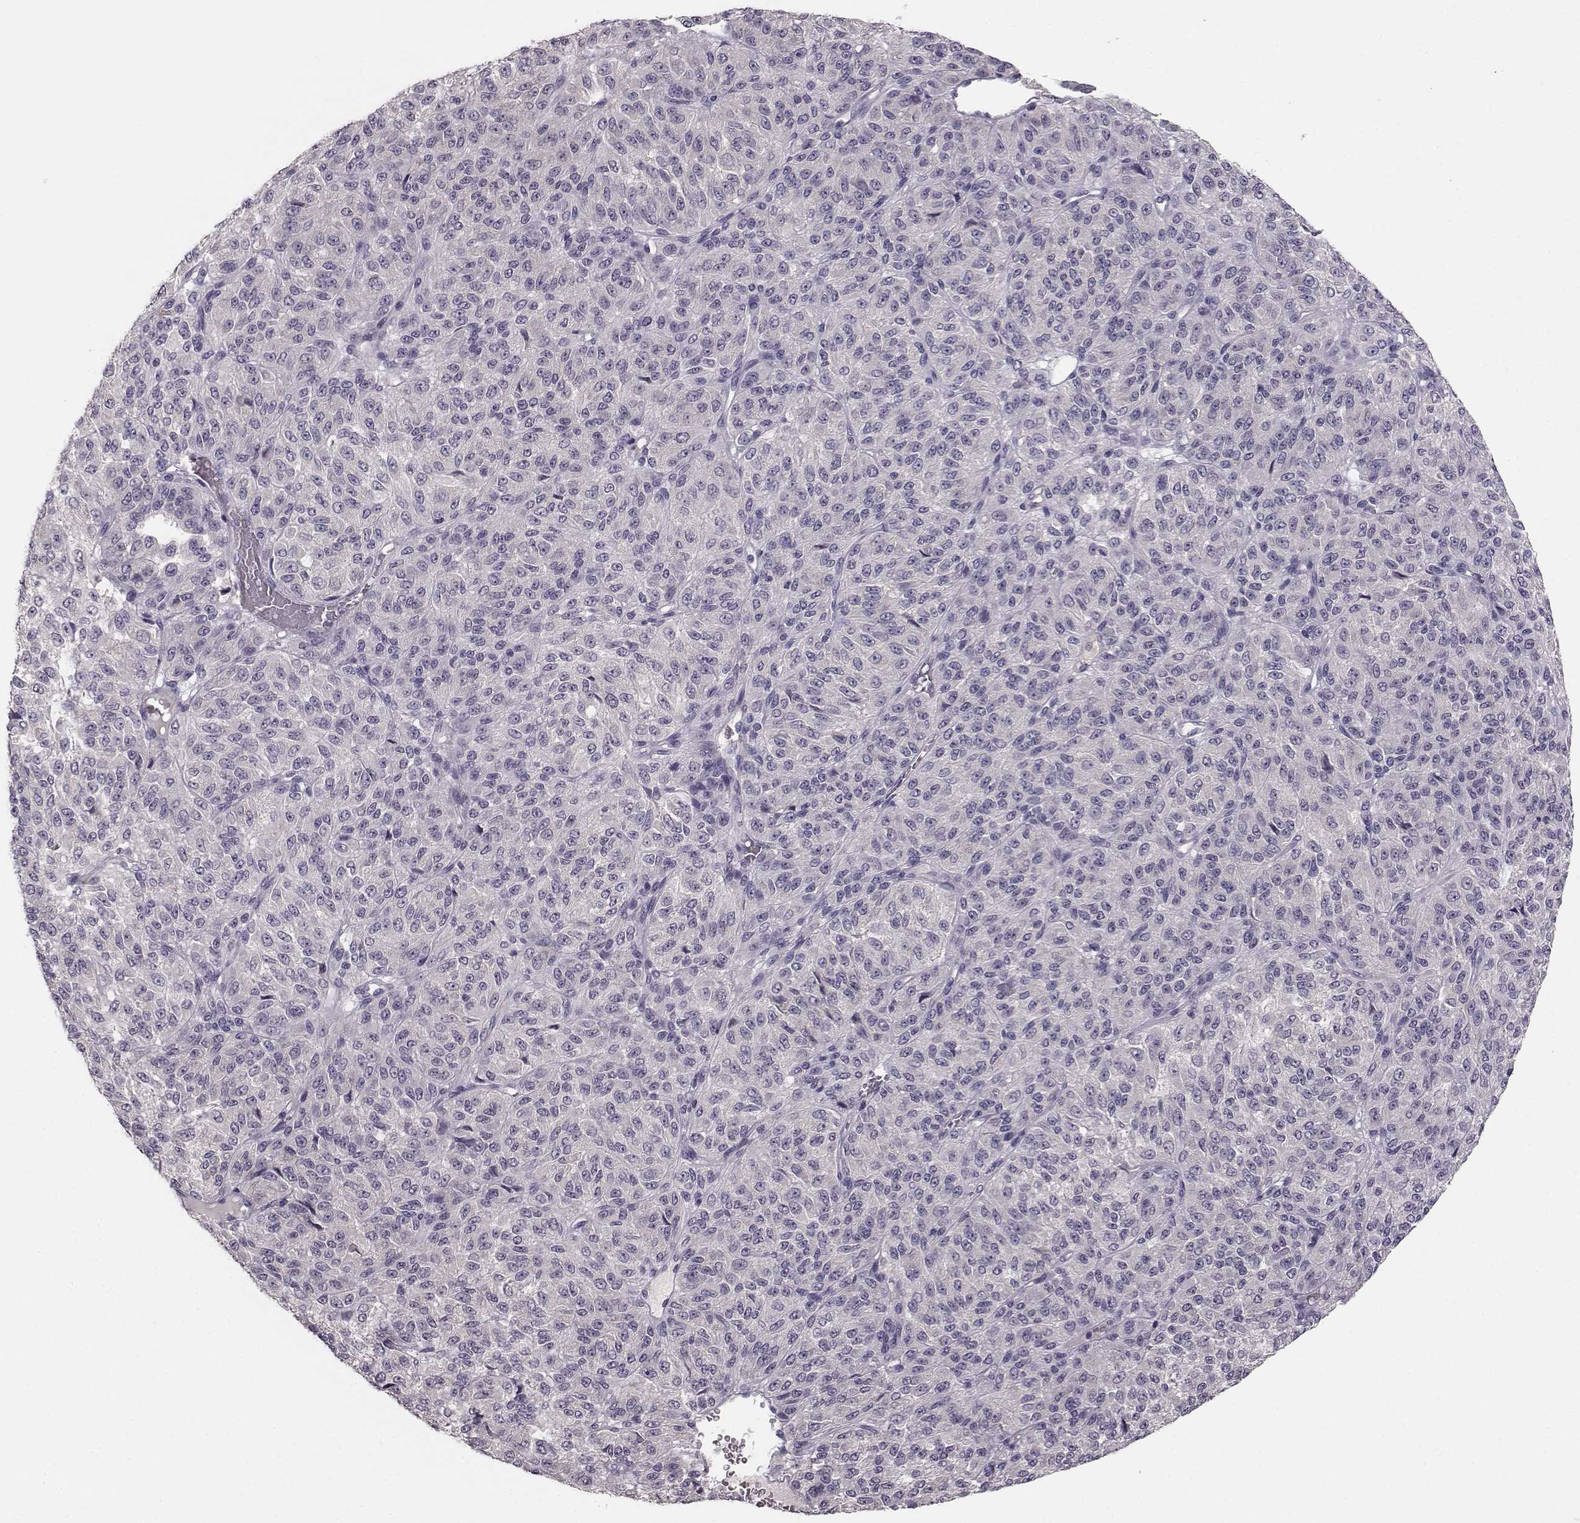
{"staining": {"intensity": "negative", "quantity": "none", "location": "none"}, "tissue": "melanoma", "cell_type": "Tumor cells", "image_type": "cancer", "snomed": [{"axis": "morphology", "description": "Malignant melanoma, Metastatic site"}, {"axis": "topography", "description": "Brain"}], "caption": "Human malignant melanoma (metastatic site) stained for a protein using IHC displays no expression in tumor cells.", "gene": "BFSP2", "patient": {"sex": "female", "age": 56}}